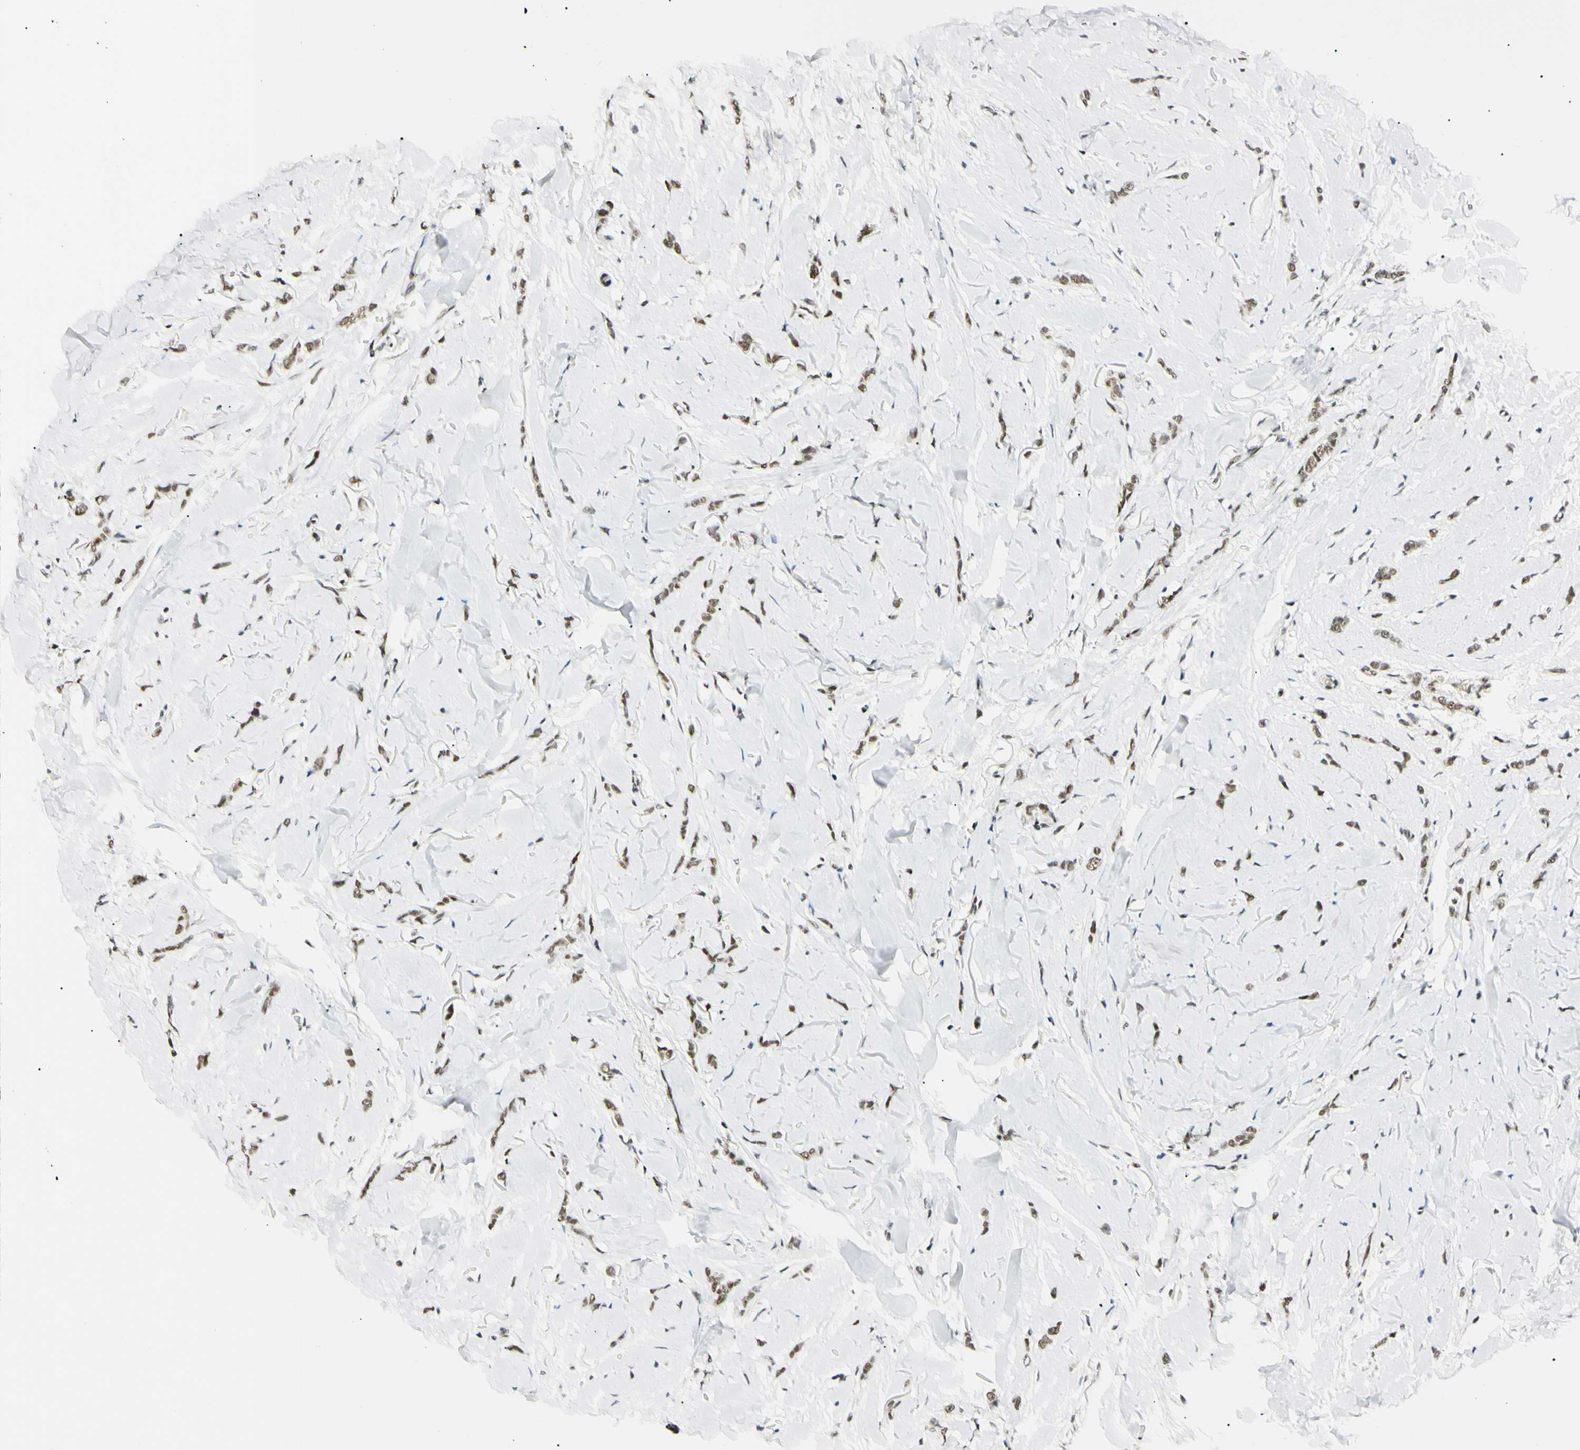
{"staining": {"intensity": "moderate", "quantity": ">75%", "location": "nuclear"}, "tissue": "breast cancer", "cell_type": "Tumor cells", "image_type": "cancer", "snomed": [{"axis": "morphology", "description": "Lobular carcinoma"}, {"axis": "topography", "description": "Skin"}, {"axis": "topography", "description": "Breast"}], "caption": "Breast lobular carcinoma stained with immunohistochemistry reveals moderate nuclear staining in approximately >75% of tumor cells.", "gene": "ZNF134", "patient": {"sex": "female", "age": 46}}